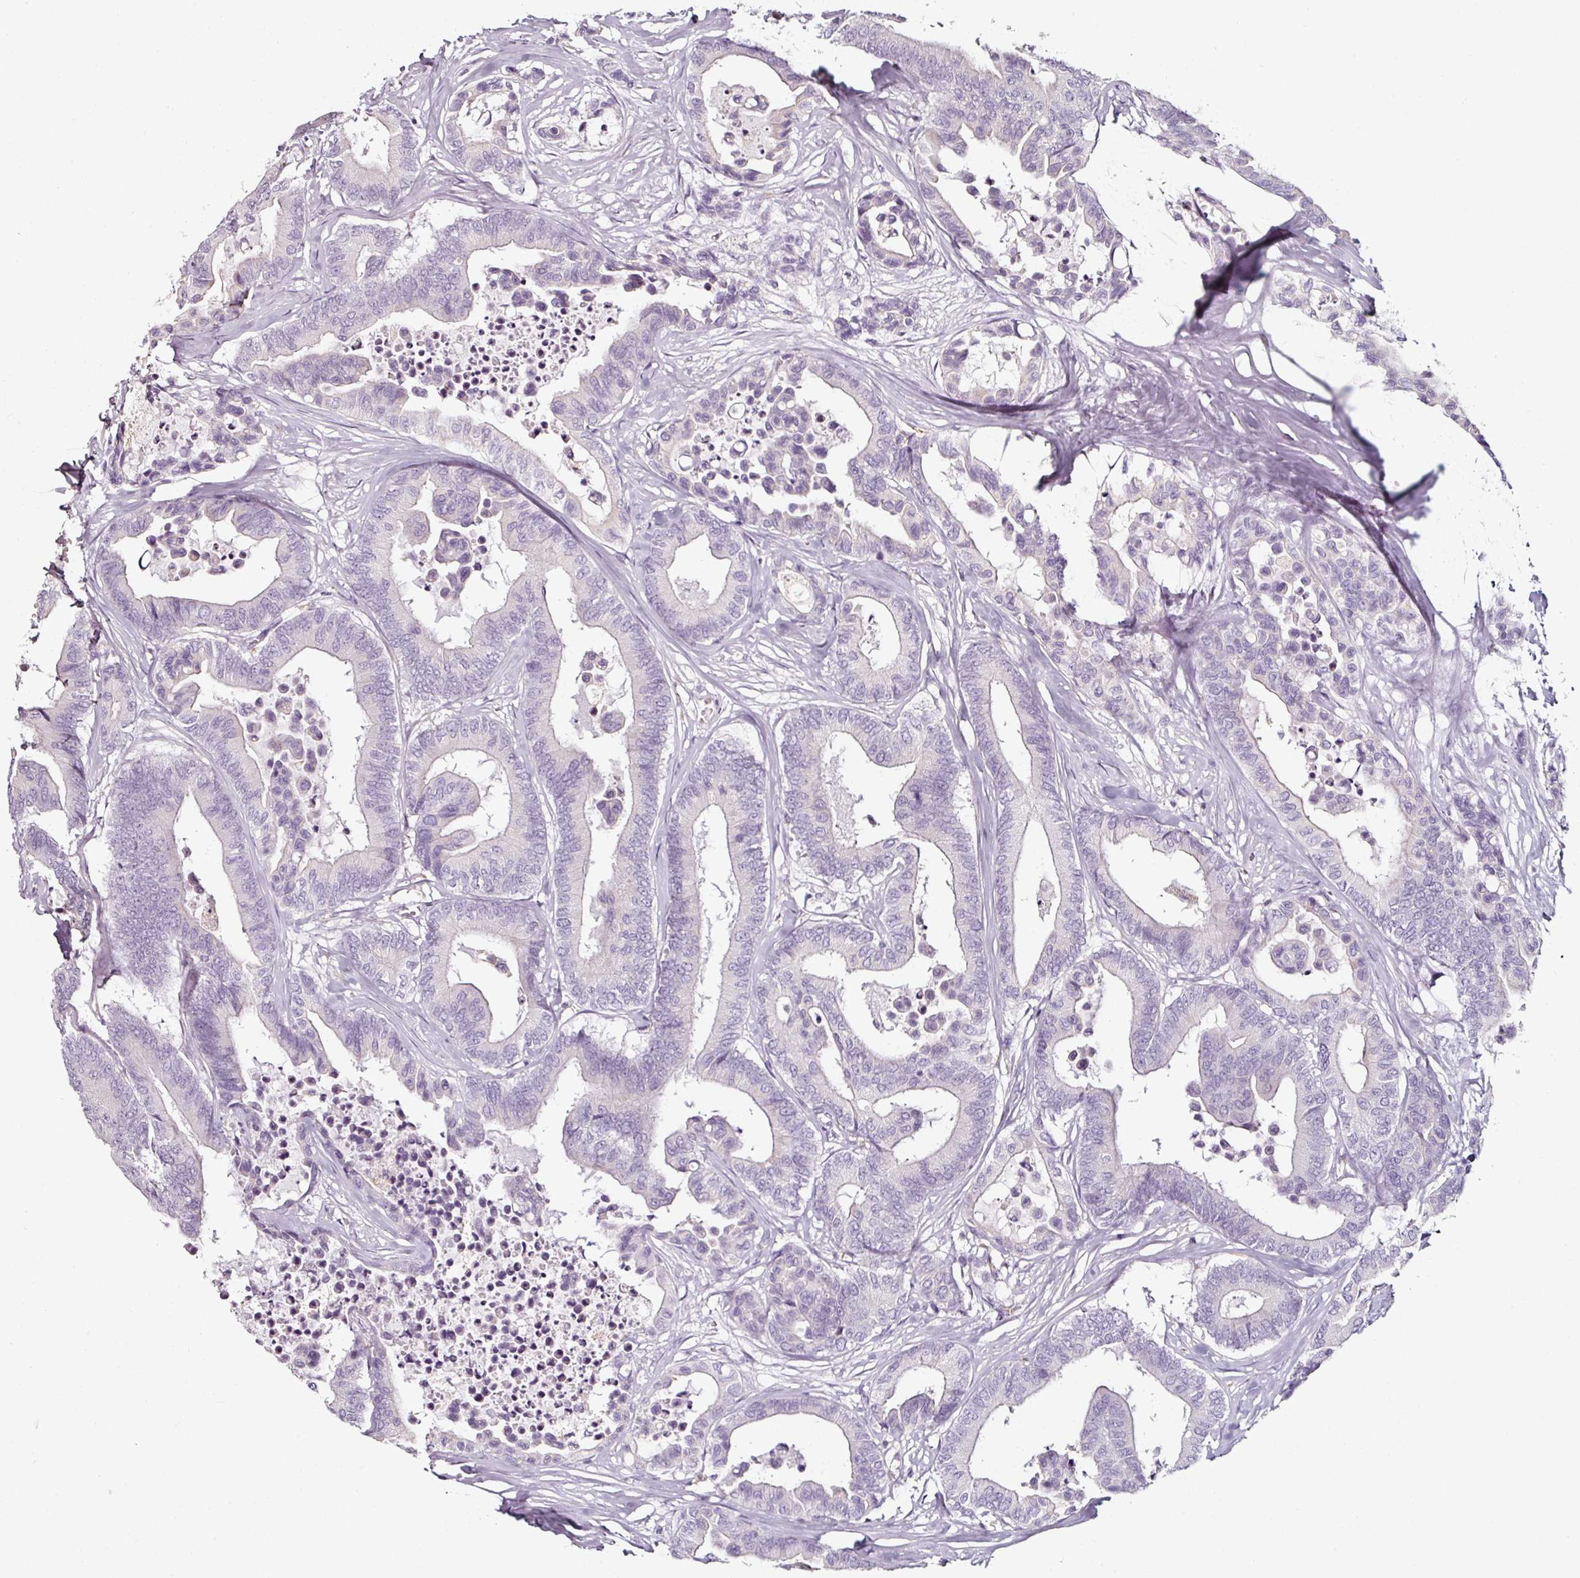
{"staining": {"intensity": "negative", "quantity": "none", "location": "none"}, "tissue": "colorectal cancer", "cell_type": "Tumor cells", "image_type": "cancer", "snomed": [{"axis": "morphology", "description": "Normal tissue, NOS"}, {"axis": "morphology", "description": "Adenocarcinoma, NOS"}, {"axis": "topography", "description": "Colon"}], "caption": "Immunohistochemical staining of colorectal cancer exhibits no significant positivity in tumor cells. (Immunohistochemistry, brightfield microscopy, high magnification).", "gene": "CAP2", "patient": {"sex": "male", "age": 82}}